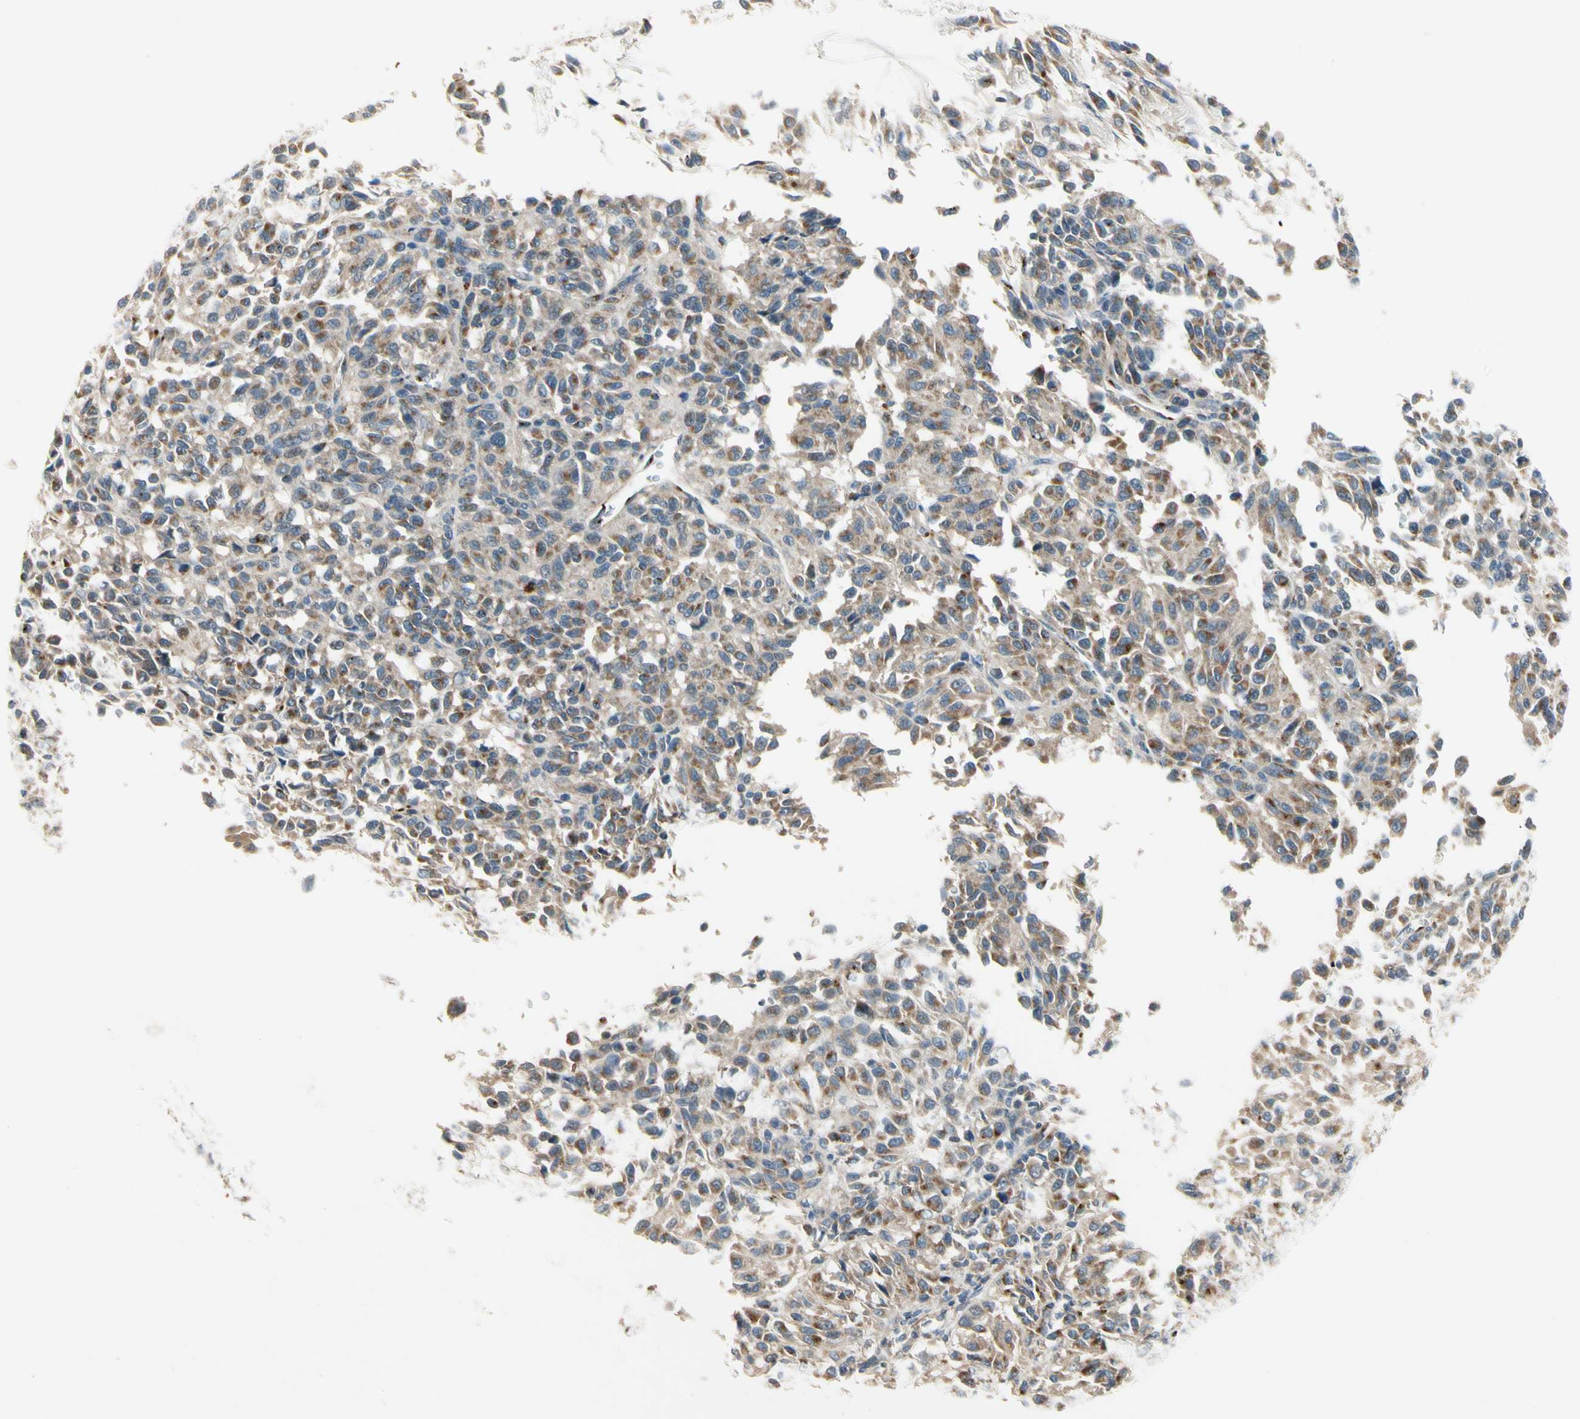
{"staining": {"intensity": "moderate", "quantity": ">75%", "location": "cytoplasmic/membranous"}, "tissue": "melanoma", "cell_type": "Tumor cells", "image_type": "cancer", "snomed": [{"axis": "morphology", "description": "Malignant melanoma, Metastatic site"}, {"axis": "topography", "description": "Lung"}], "caption": "Human malignant melanoma (metastatic site) stained with a brown dye reveals moderate cytoplasmic/membranous positive staining in about >75% of tumor cells.", "gene": "MANSC1", "patient": {"sex": "male", "age": 64}}